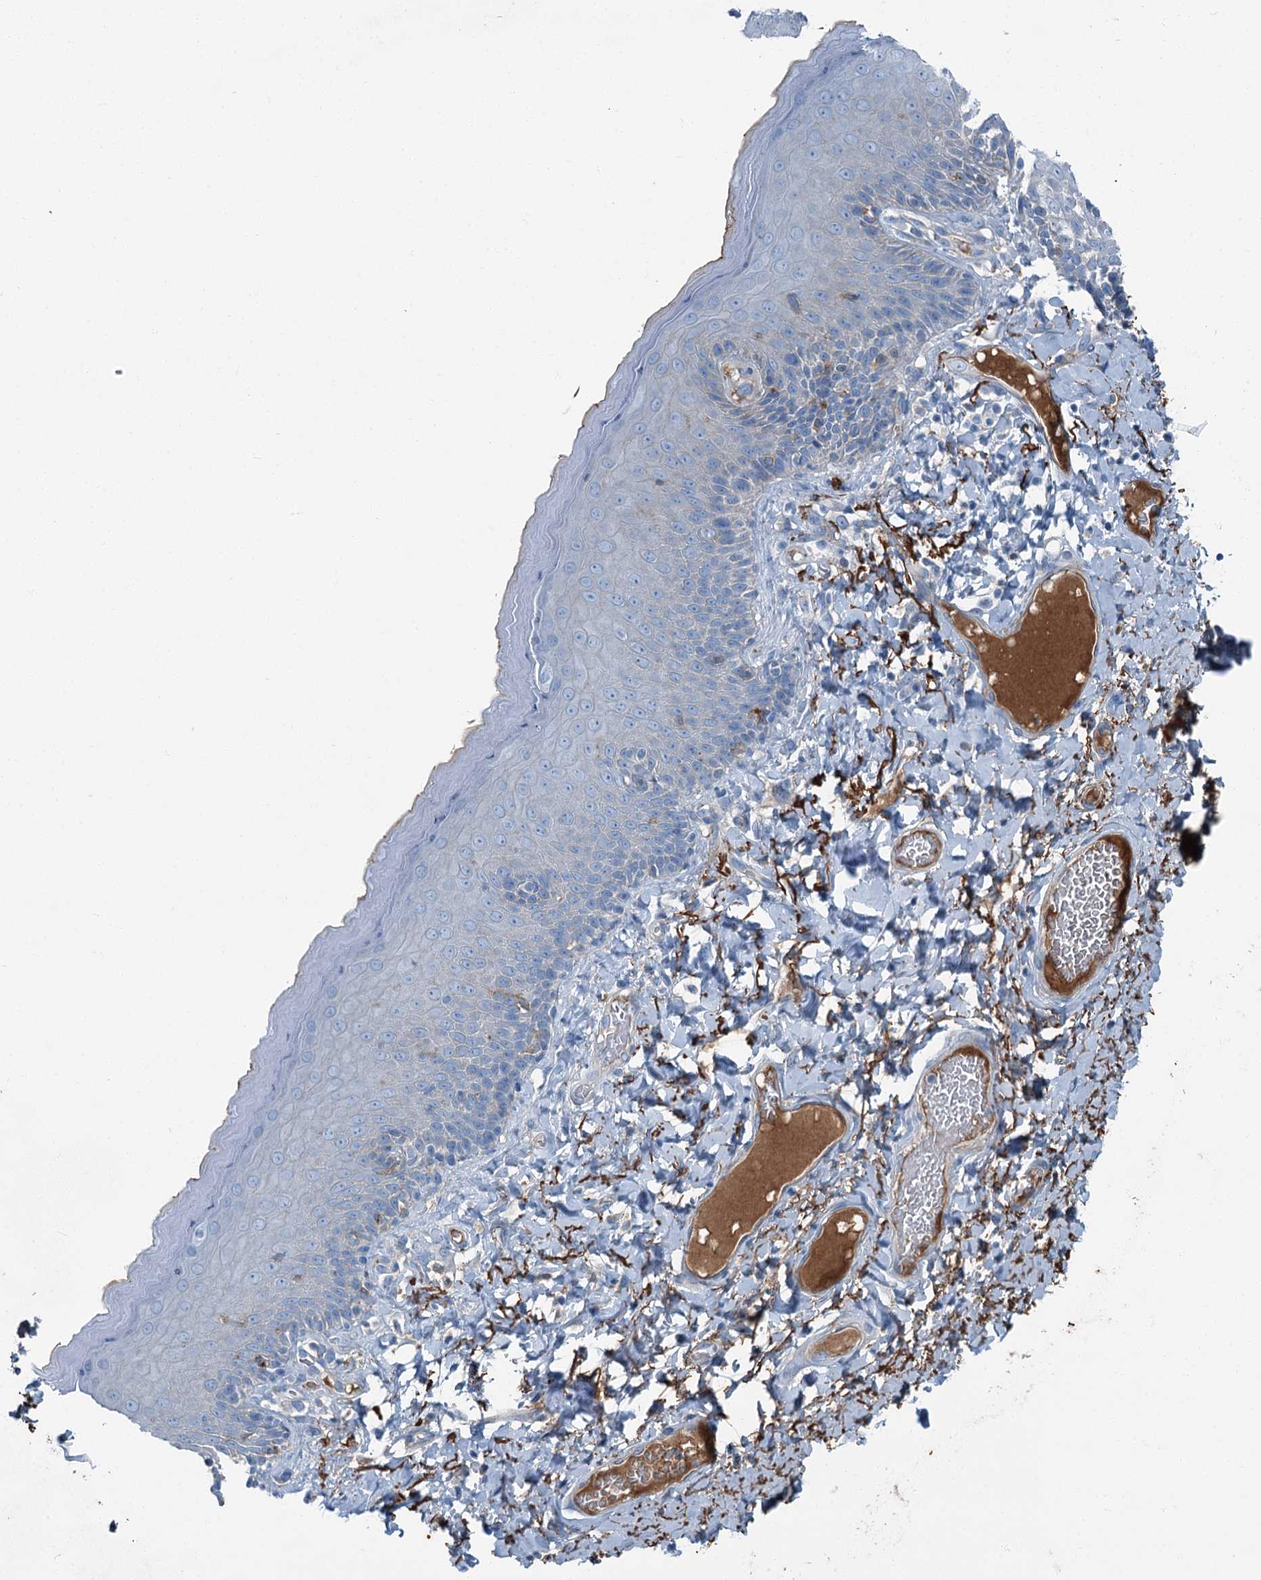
{"staining": {"intensity": "weak", "quantity": "<25%", "location": "cytoplasmic/membranous"}, "tissue": "skin", "cell_type": "Epidermal cells", "image_type": "normal", "snomed": [{"axis": "morphology", "description": "Normal tissue, NOS"}, {"axis": "topography", "description": "Anal"}], "caption": "IHC image of benign skin: human skin stained with DAB (3,3'-diaminobenzidine) displays no significant protein positivity in epidermal cells. Brightfield microscopy of IHC stained with DAB (3,3'-diaminobenzidine) (brown) and hematoxylin (blue), captured at high magnification.", "gene": "AXL", "patient": {"sex": "male", "age": 69}}